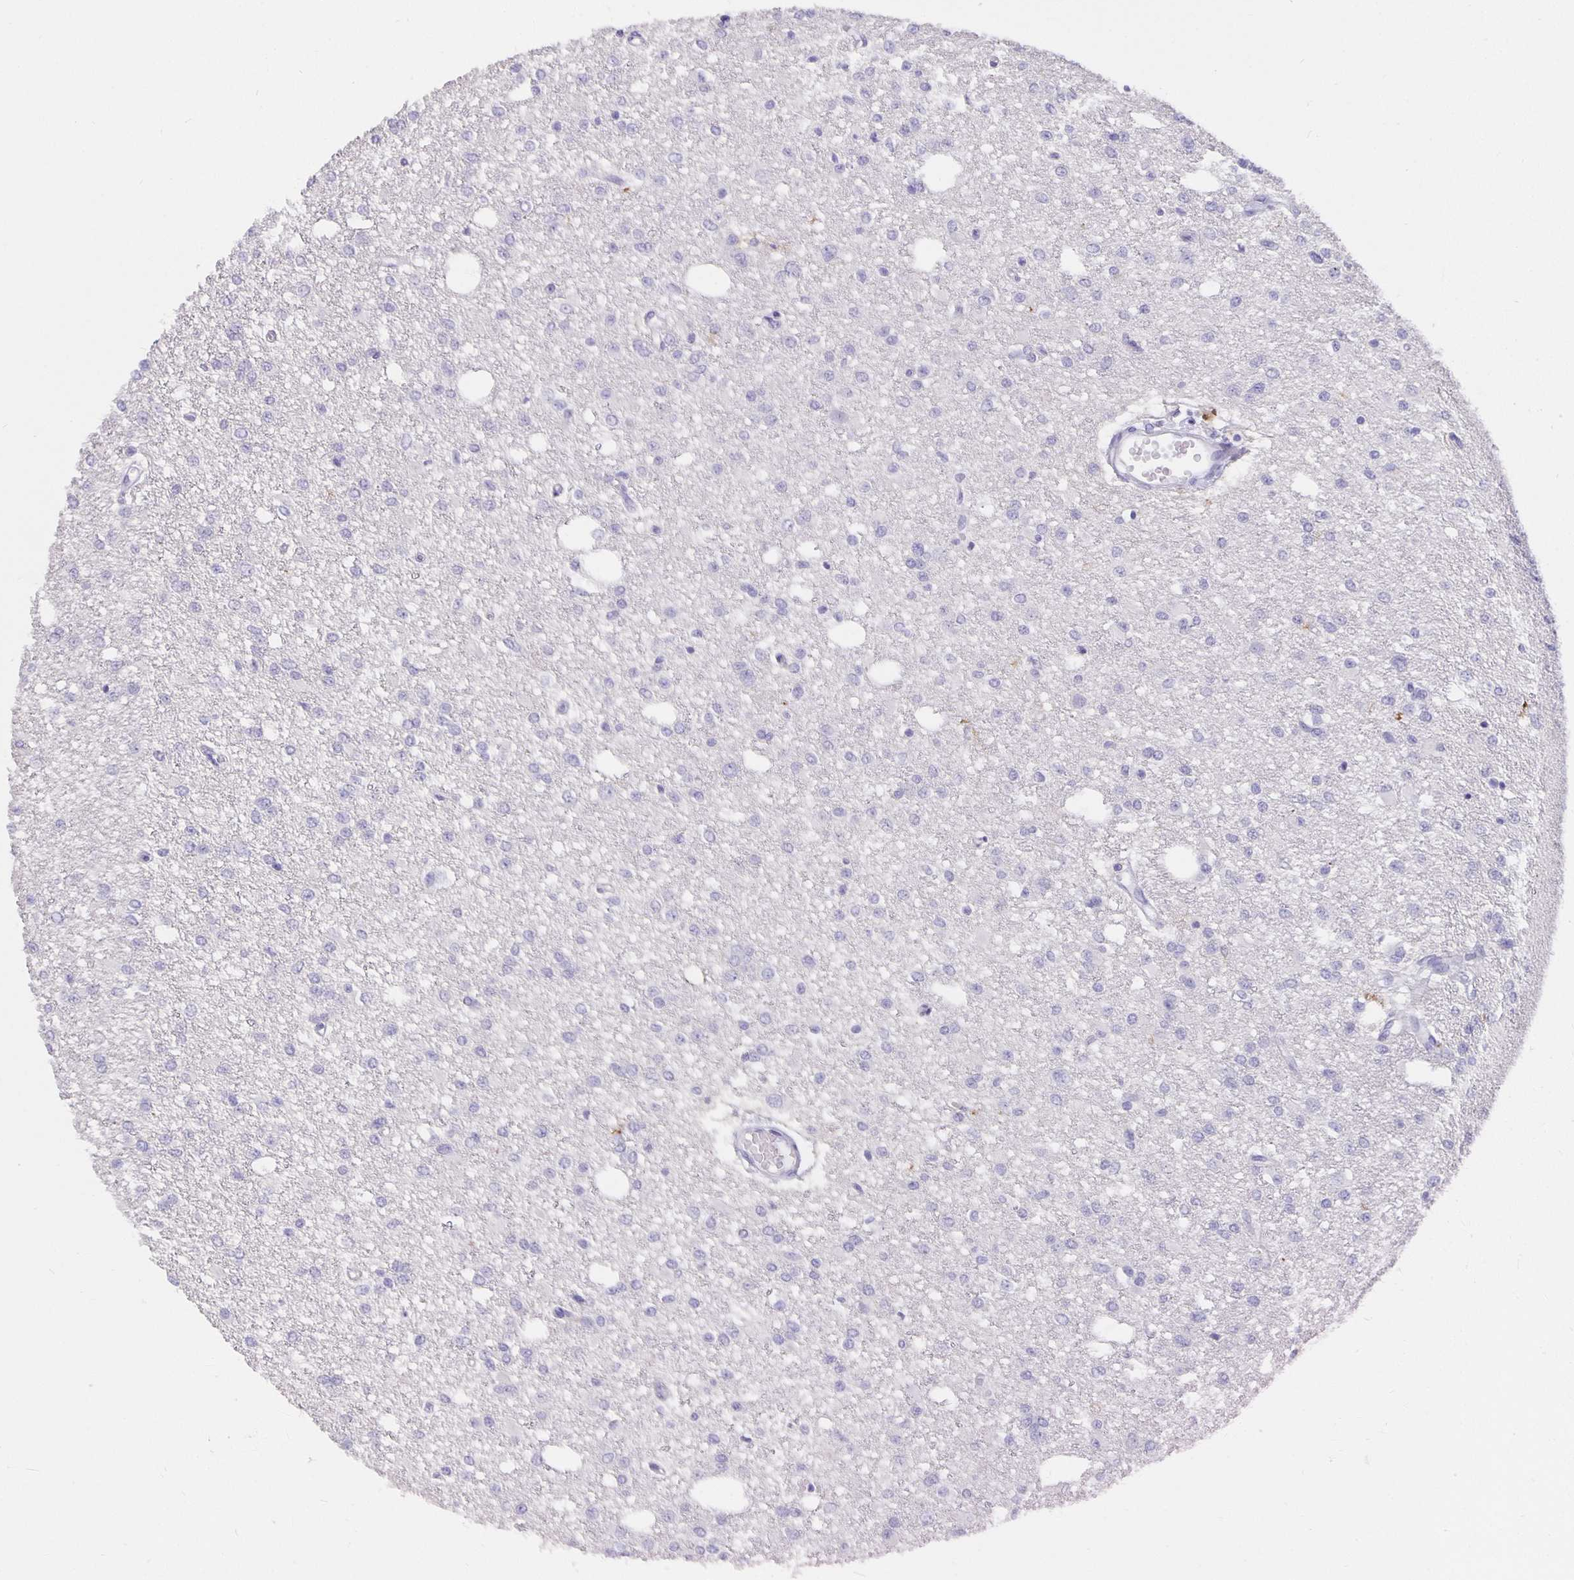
{"staining": {"intensity": "negative", "quantity": "none", "location": "none"}, "tissue": "glioma", "cell_type": "Tumor cells", "image_type": "cancer", "snomed": [{"axis": "morphology", "description": "Glioma, malignant, Low grade"}, {"axis": "topography", "description": "Brain"}], "caption": "Malignant glioma (low-grade) was stained to show a protein in brown. There is no significant expression in tumor cells.", "gene": "CFAP74", "patient": {"sex": "male", "age": 26}}